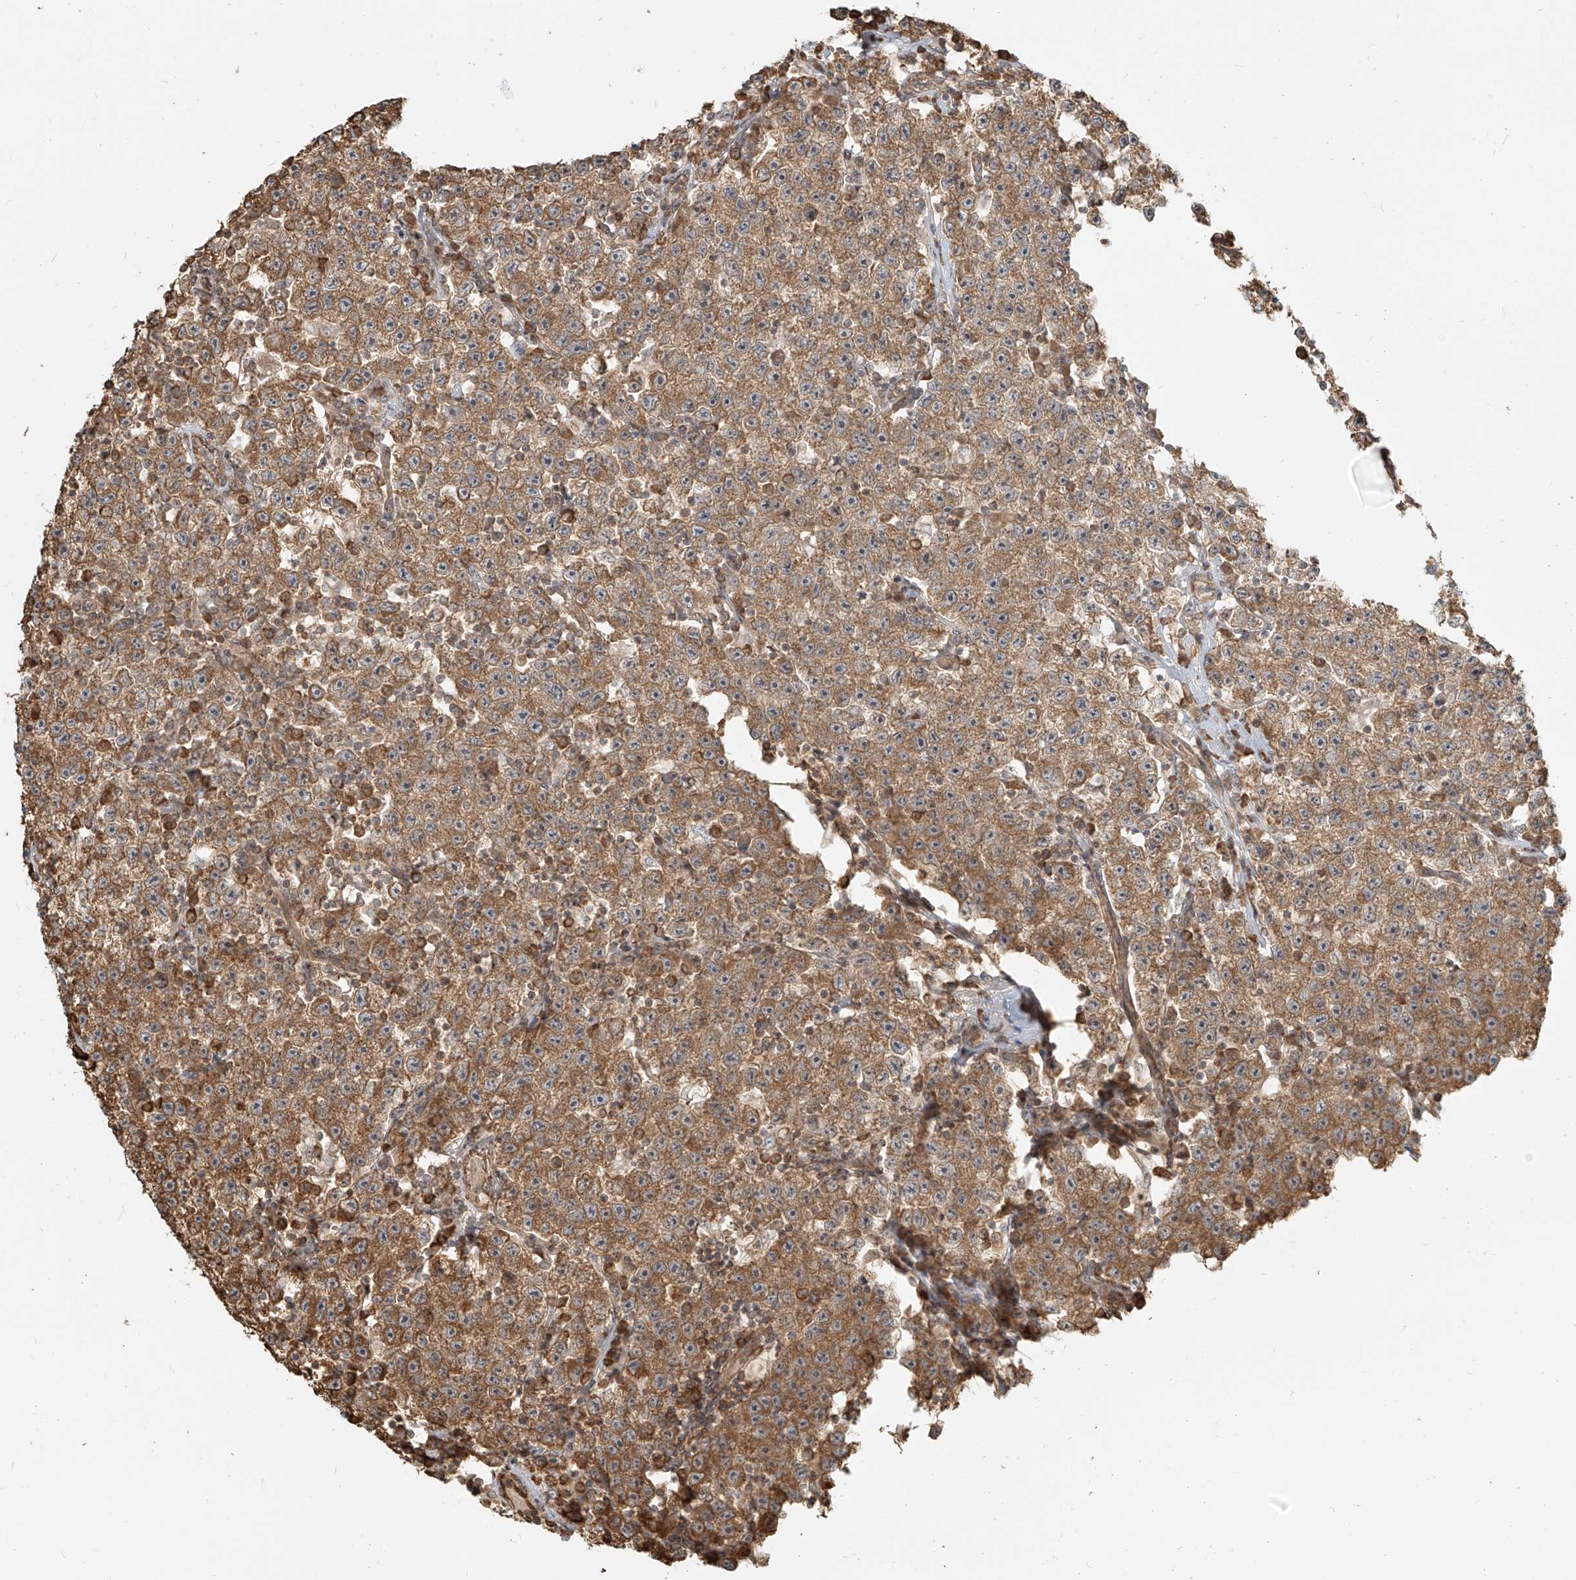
{"staining": {"intensity": "moderate", "quantity": ">75%", "location": "cytoplasmic/membranous"}, "tissue": "testis cancer", "cell_type": "Tumor cells", "image_type": "cancer", "snomed": [{"axis": "morphology", "description": "Seminoma, NOS"}, {"axis": "topography", "description": "Testis"}], "caption": "Immunohistochemical staining of testis cancer (seminoma) exhibits medium levels of moderate cytoplasmic/membranous protein staining in approximately >75% of tumor cells.", "gene": "UBE2K", "patient": {"sex": "male", "age": 22}}